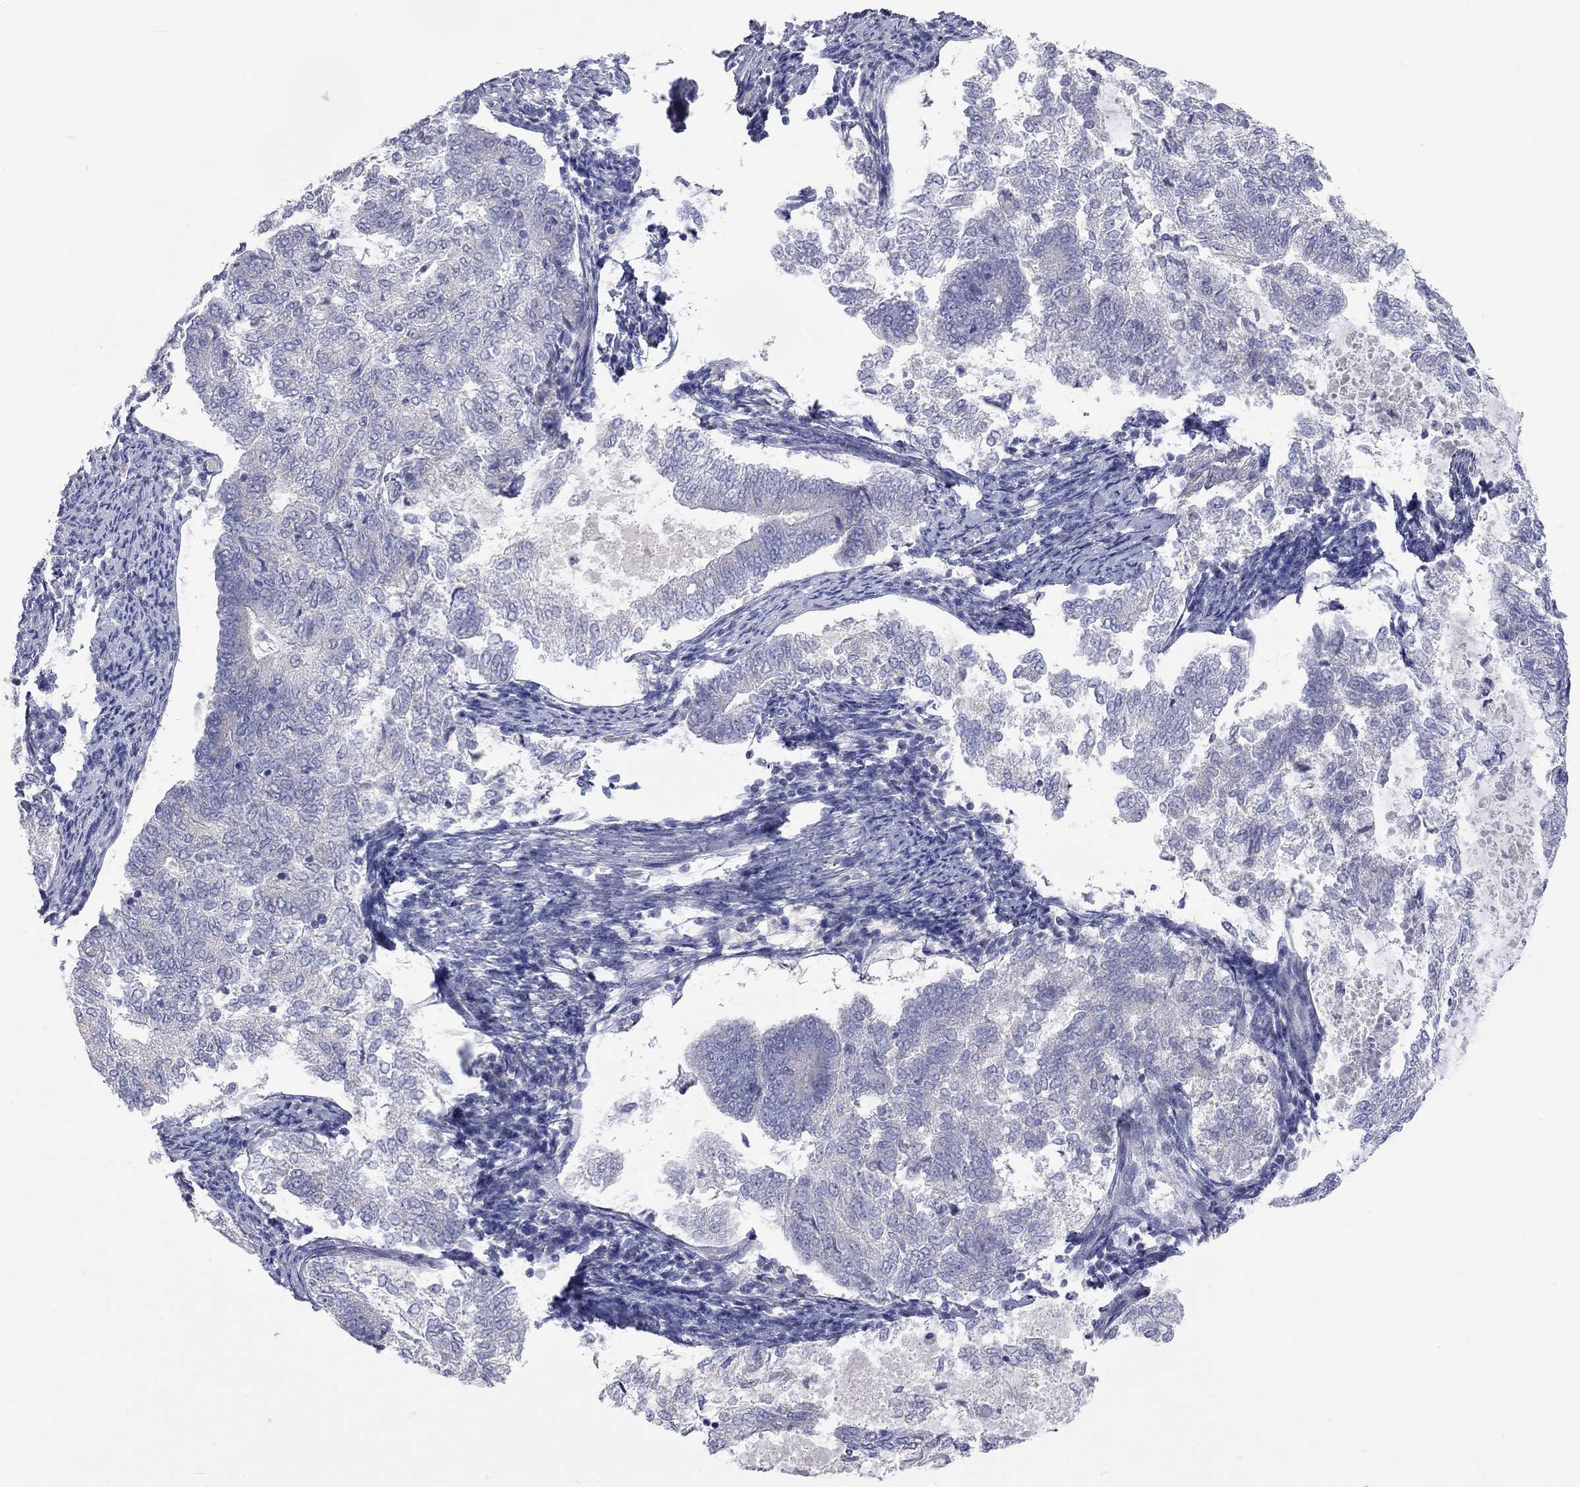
{"staining": {"intensity": "negative", "quantity": "none", "location": "none"}, "tissue": "endometrial cancer", "cell_type": "Tumor cells", "image_type": "cancer", "snomed": [{"axis": "morphology", "description": "Adenocarcinoma, NOS"}, {"axis": "topography", "description": "Endometrium"}], "caption": "The histopathology image displays no significant staining in tumor cells of endometrial cancer.", "gene": "KCNB1", "patient": {"sex": "female", "age": 65}}